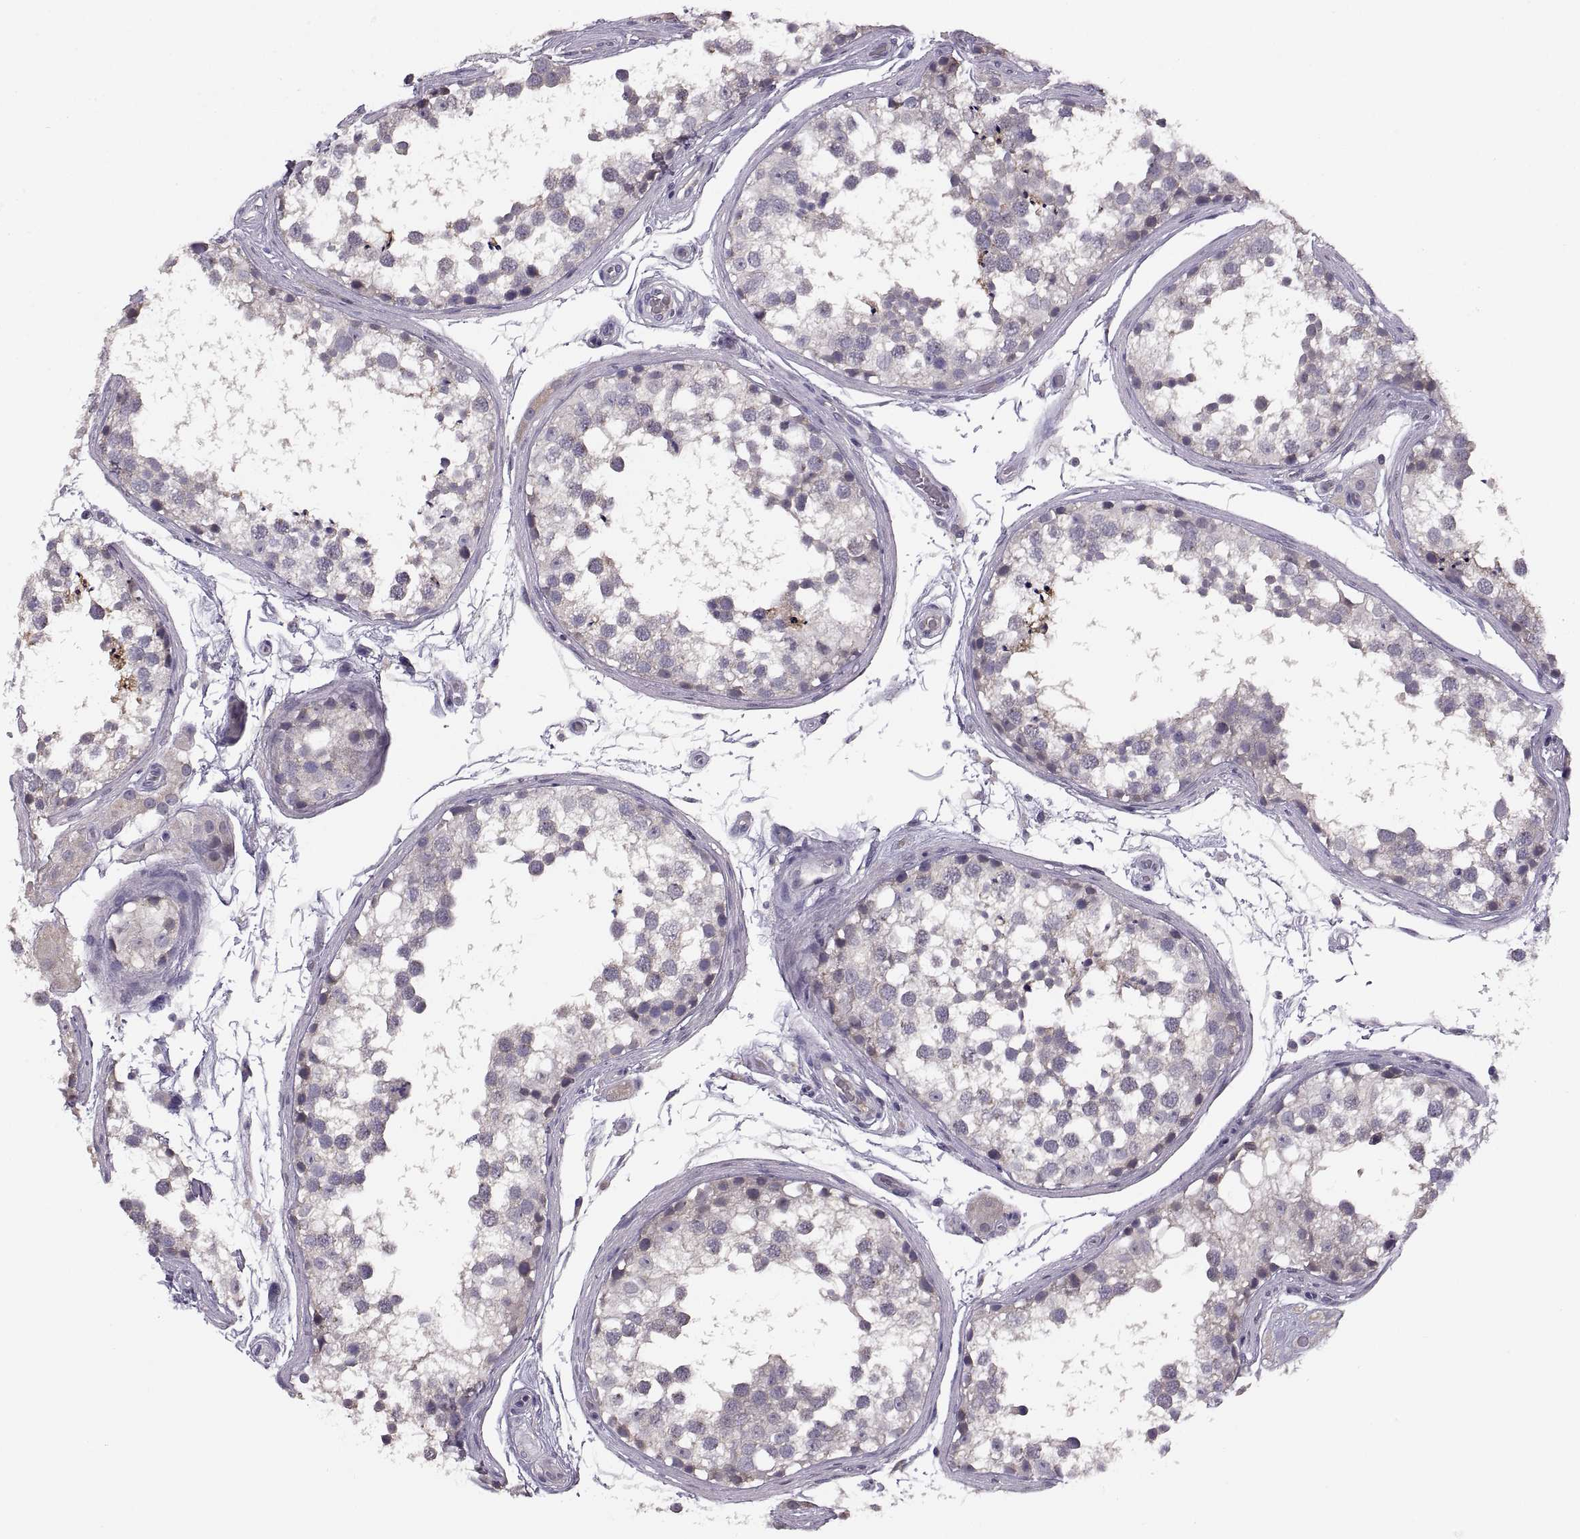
{"staining": {"intensity": "strong", "quantity": "25%-75%", "location": "cytoplasmic/membranous"}, "tissue": "testis", "cell_type": "Cells in seminiferous ducts", "image_type": "normal", "snomed": [{"axis": "morphology", "description": "Normal tissue, NOS"}, {"axis": "morphology", "description": "Seminoma, NOS"}, {"axis": "topography", "description": "Testis"}], "caption": "Immunohistochemistry image of unremarkable testis: testis stained using immunohistochemistry exhibits high levels of strong protein expression localized specifically in the cytoplasmic/membranous of cells in seminiferous ducts, appearing as a cytoplasmic/membranous brown color.", "gene": "ACSBG2", "patient": {"sex": "male", "age": 65}}